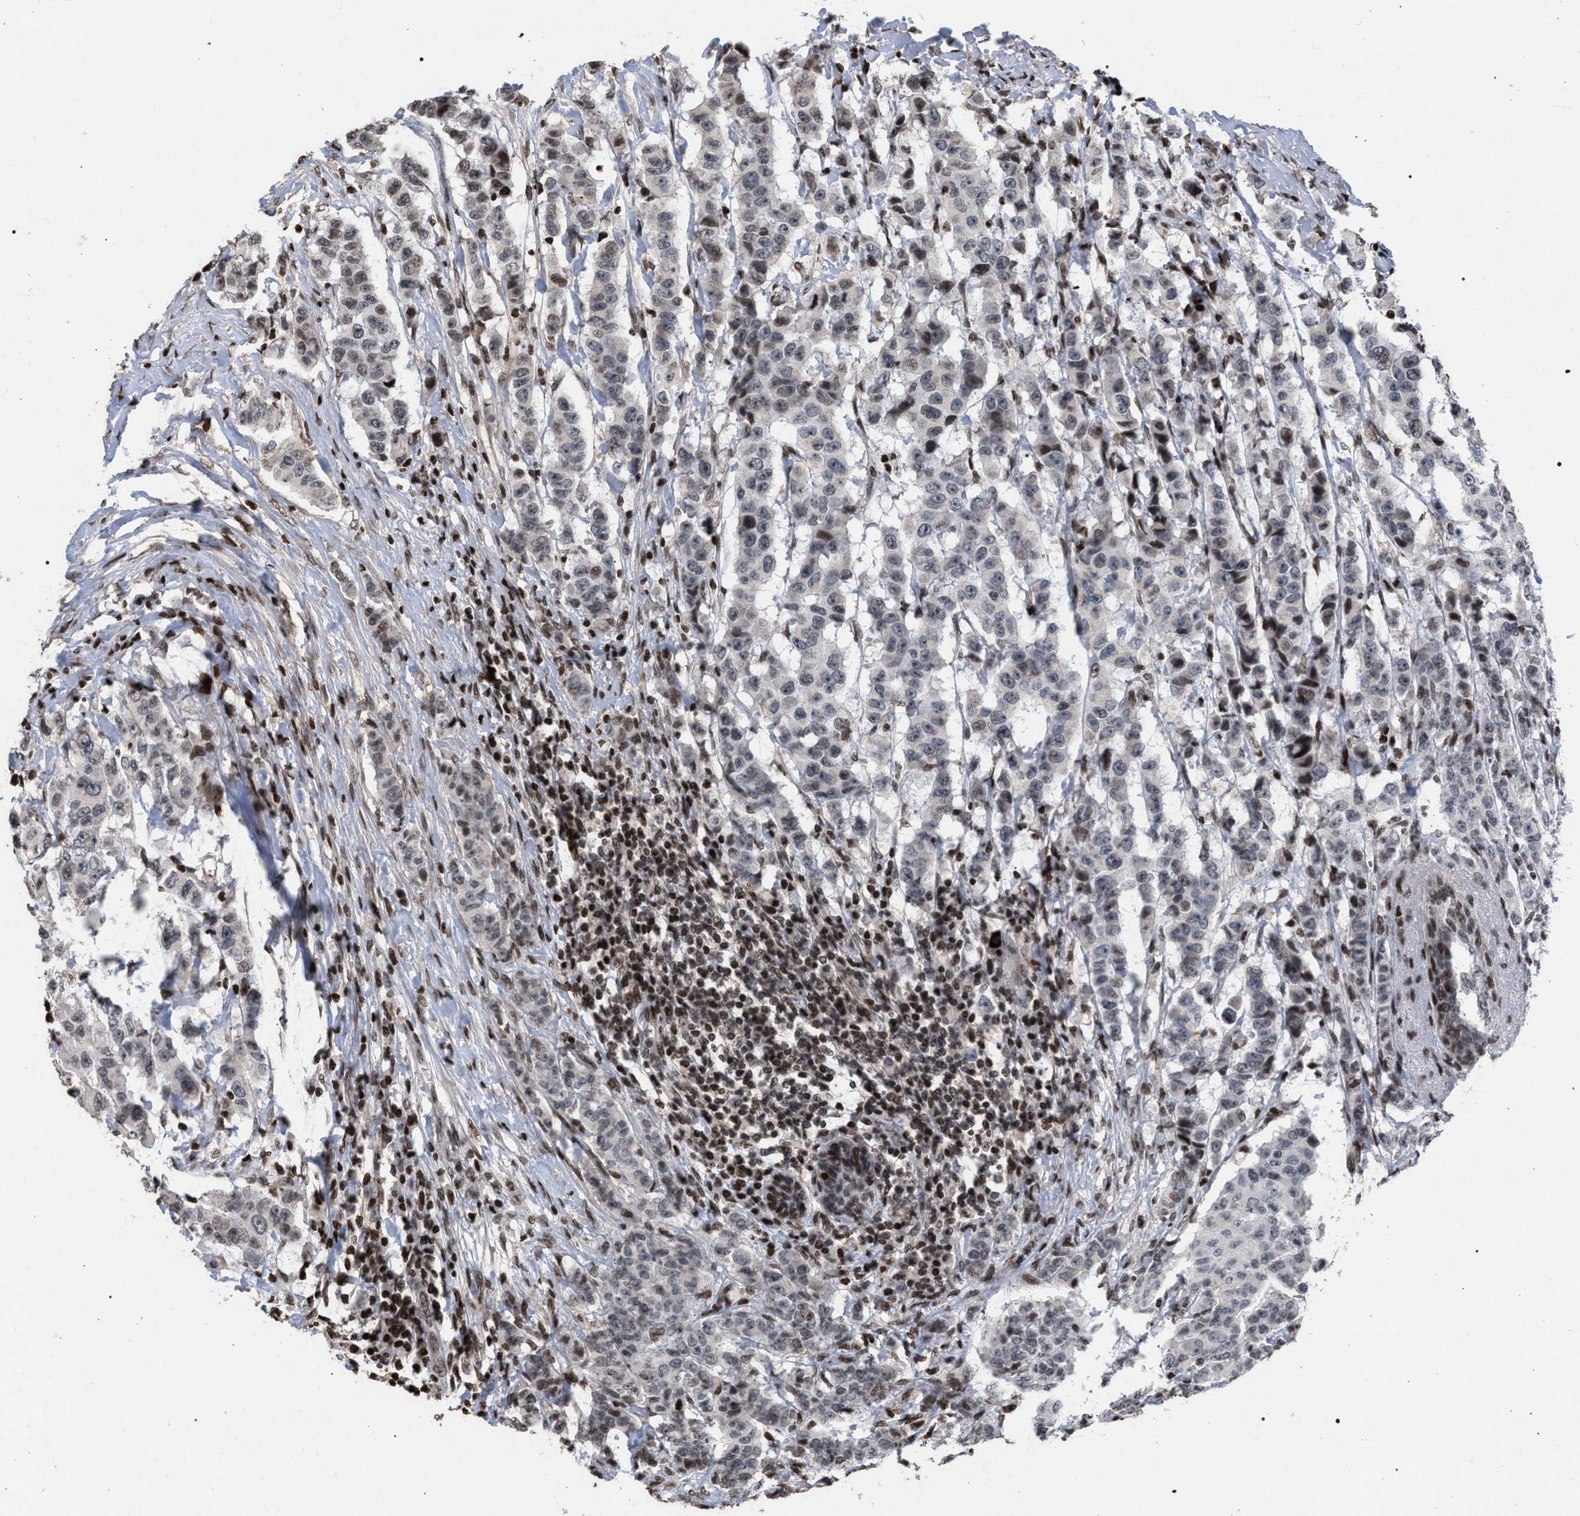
{"staining": {"intensity": "weak", "quantity": "<25%", "location": "nuclear"}, "tissue": "breast cancer", "cell_type": "Tumor cells", "image_type": "cancer", "snomed": [{"axis": "morphology", "description": "Duct carcinoma"}, {"axis": "topography", "description": "Breast"}], "caption": "Histopathology image shows no significant protein expression in tumor cells of breast cancer (infiltrating ductal carcinoma).", "gene": "FOXD3", "patient": {"sex": "female", "age": 40}}